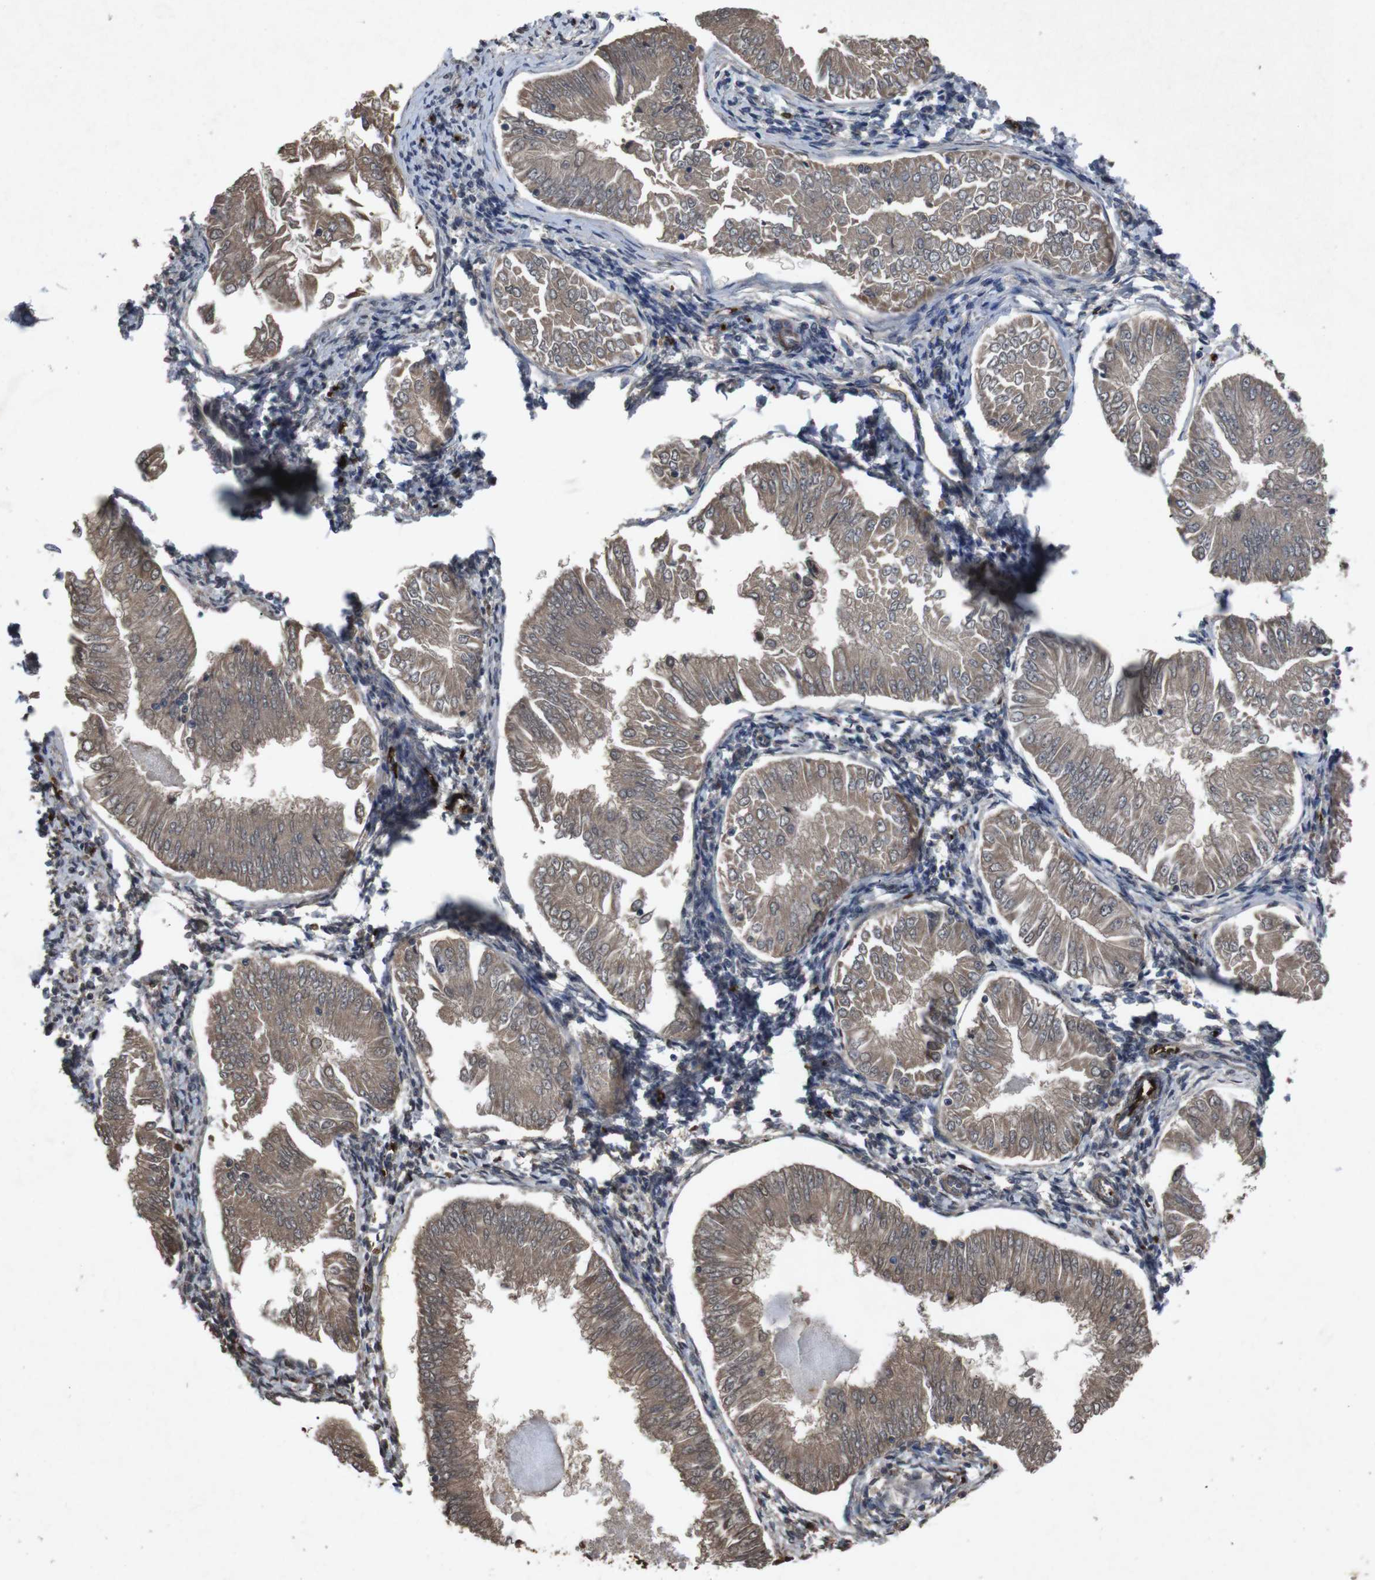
{"staining": {"intensity": "moderate", "quantity": ">75%", "location": "cytoplasmic/membranous"}, "tissue": "endometrial cancer", "cell_type": "Tumor cells", "image_type": "cancer", "snomed": [{"axis": "morphology", "description": "Adenocarcinoma, NOS"}, {"axis": "topography", "description": "Endometrium"}], "caption": "Protein expression analysis of endometrial cancer exhibits moderate cytoplasmic/membranous staining in about >75% of tumor cells. The staining is performed using DAB (3,3'-diaminobenzidine) brown chromogen to label protein expression. The nuclei are counter-stained blue using hematoxylin.", "gene": "SPTB", "patient": {"sex": "female", "age": 53}}